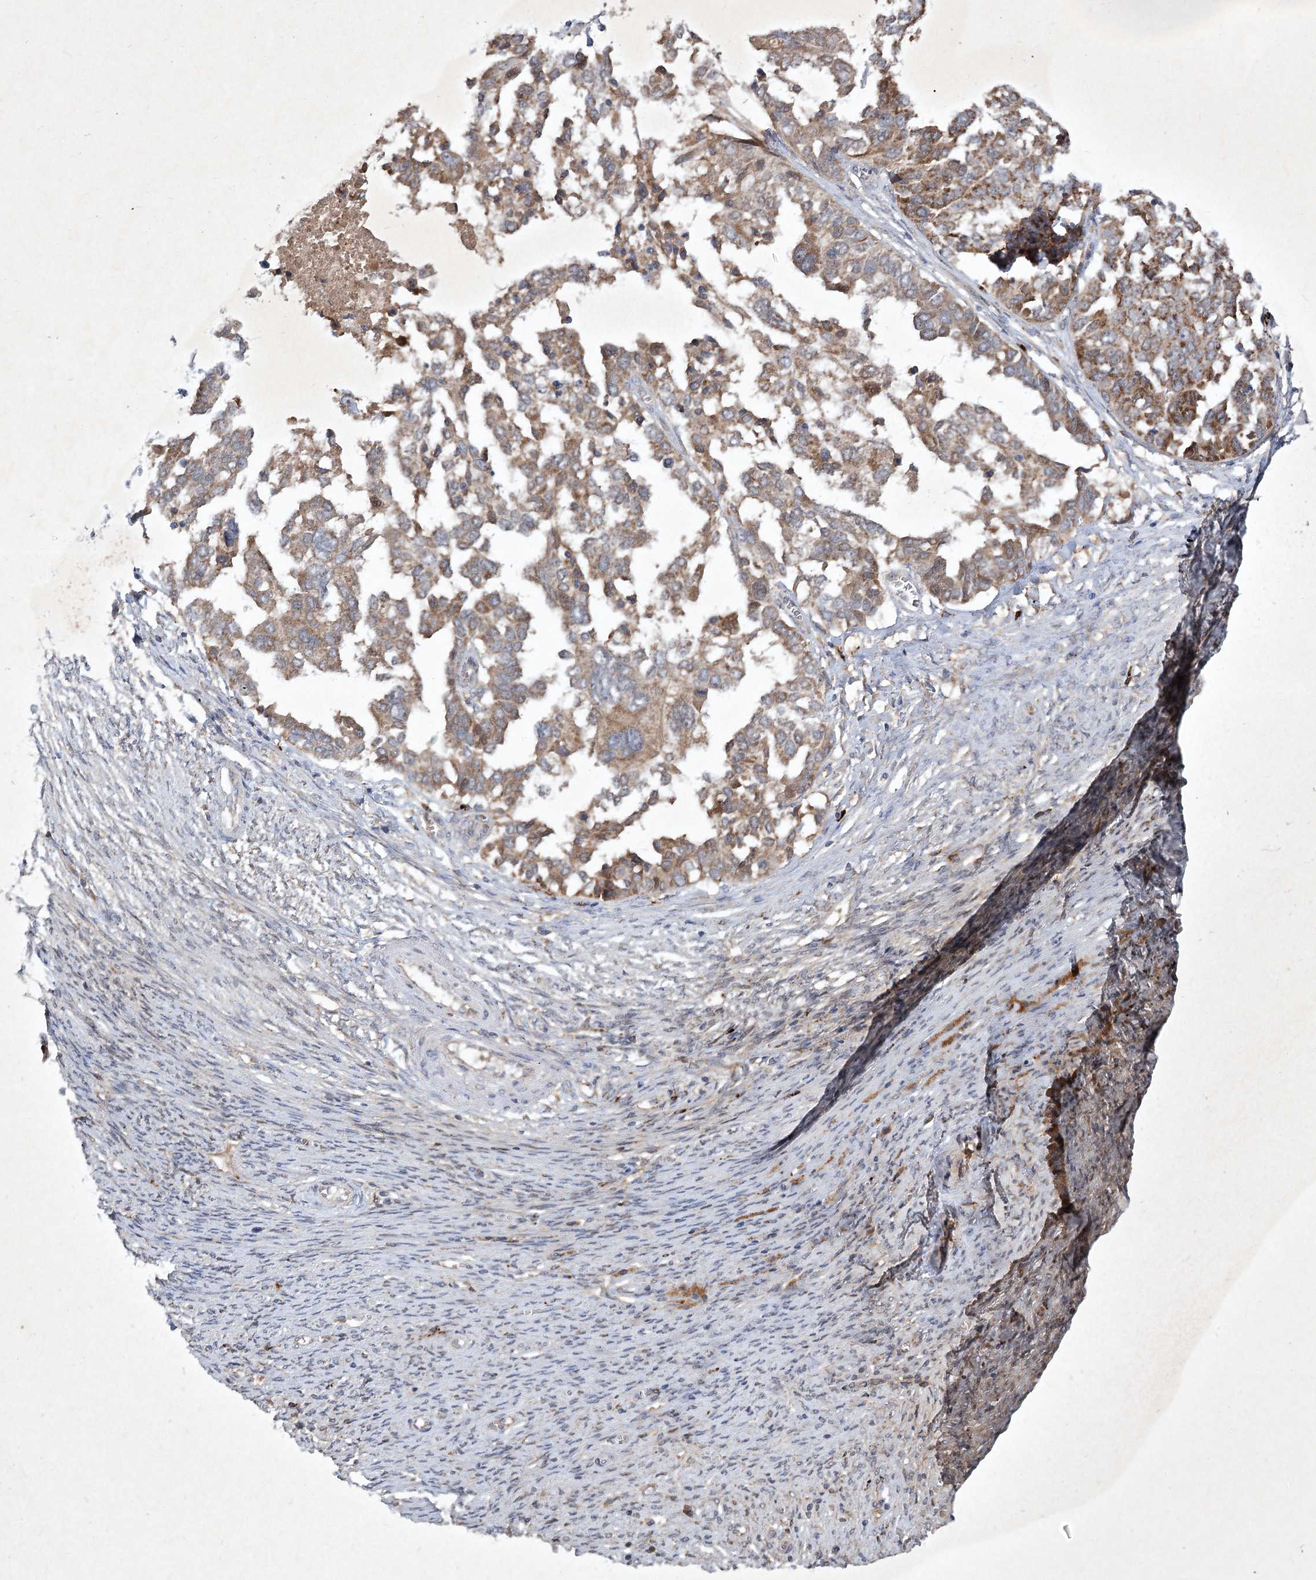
{"staining": {"intensity": "moderate", "quantity": ">75%", "location": "cytoplasmic/membranous"}, "tissue": "ovarian cancer", "cell_type": "Tumor cells", "image_type": "cancer", "snomed": [{"axis": "morphology", "description": "Cystadenocarcinoma, serous, NOS"}, {"axis": "topography", "description": "Ovary"}], "caption": "Immunohistochemical staining of human serous cystadenocarcinoma (ovarian) reveals moderate cytoplasmic/membranous protein positivity in about >75% of tumor cells. Using DAB (brown) and hematoxylin (blue) stains, captured at high magnification using brightfield microscopy.", "gene": "PYROXD2", "patient": {"sex": "female", "age": 44}}